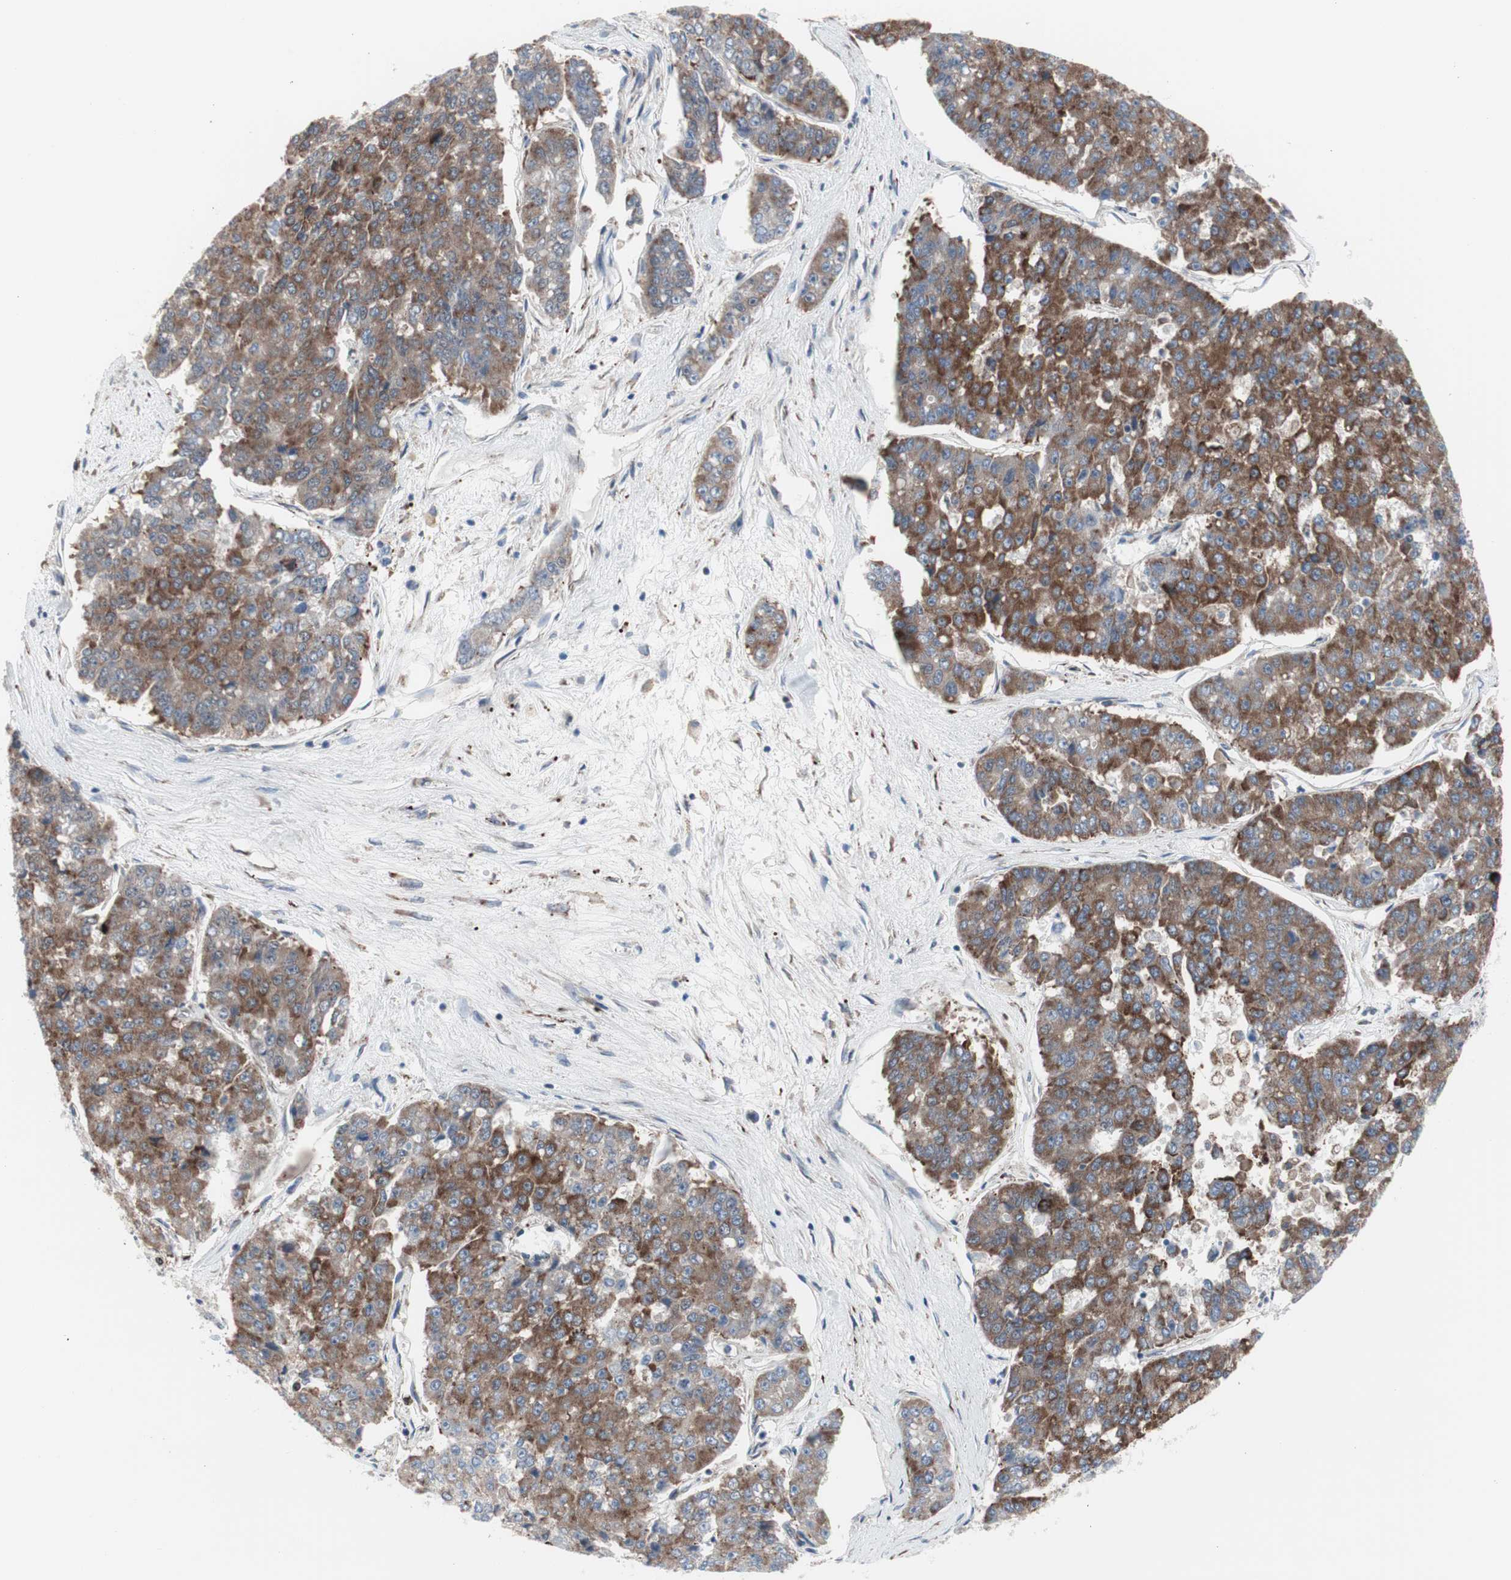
{"staining": {"intensity": "moderate", "quantity": ">75%", "location": "cytoplasmic/membranous"}, "tissue": "pancreatic cancer", "cell_type": "Tumor cells", "image_type": "cancer", "snomed": [{"axis": "morphology", "description": "Adenocarcinoma, NOS"}, {"axis": "topography", "description": "Pancreas"}], "caption": "Protein staining reveals moderate cytoplasmic/membranous staining in about >75% of tumor cells in pancreatic cancer (adenocarcinoma). The protein of interest is shown in brown color, while the nuclei are stained blue.", "gene": "KANSL1", "patient": {"sex": "male", "age": 50}}